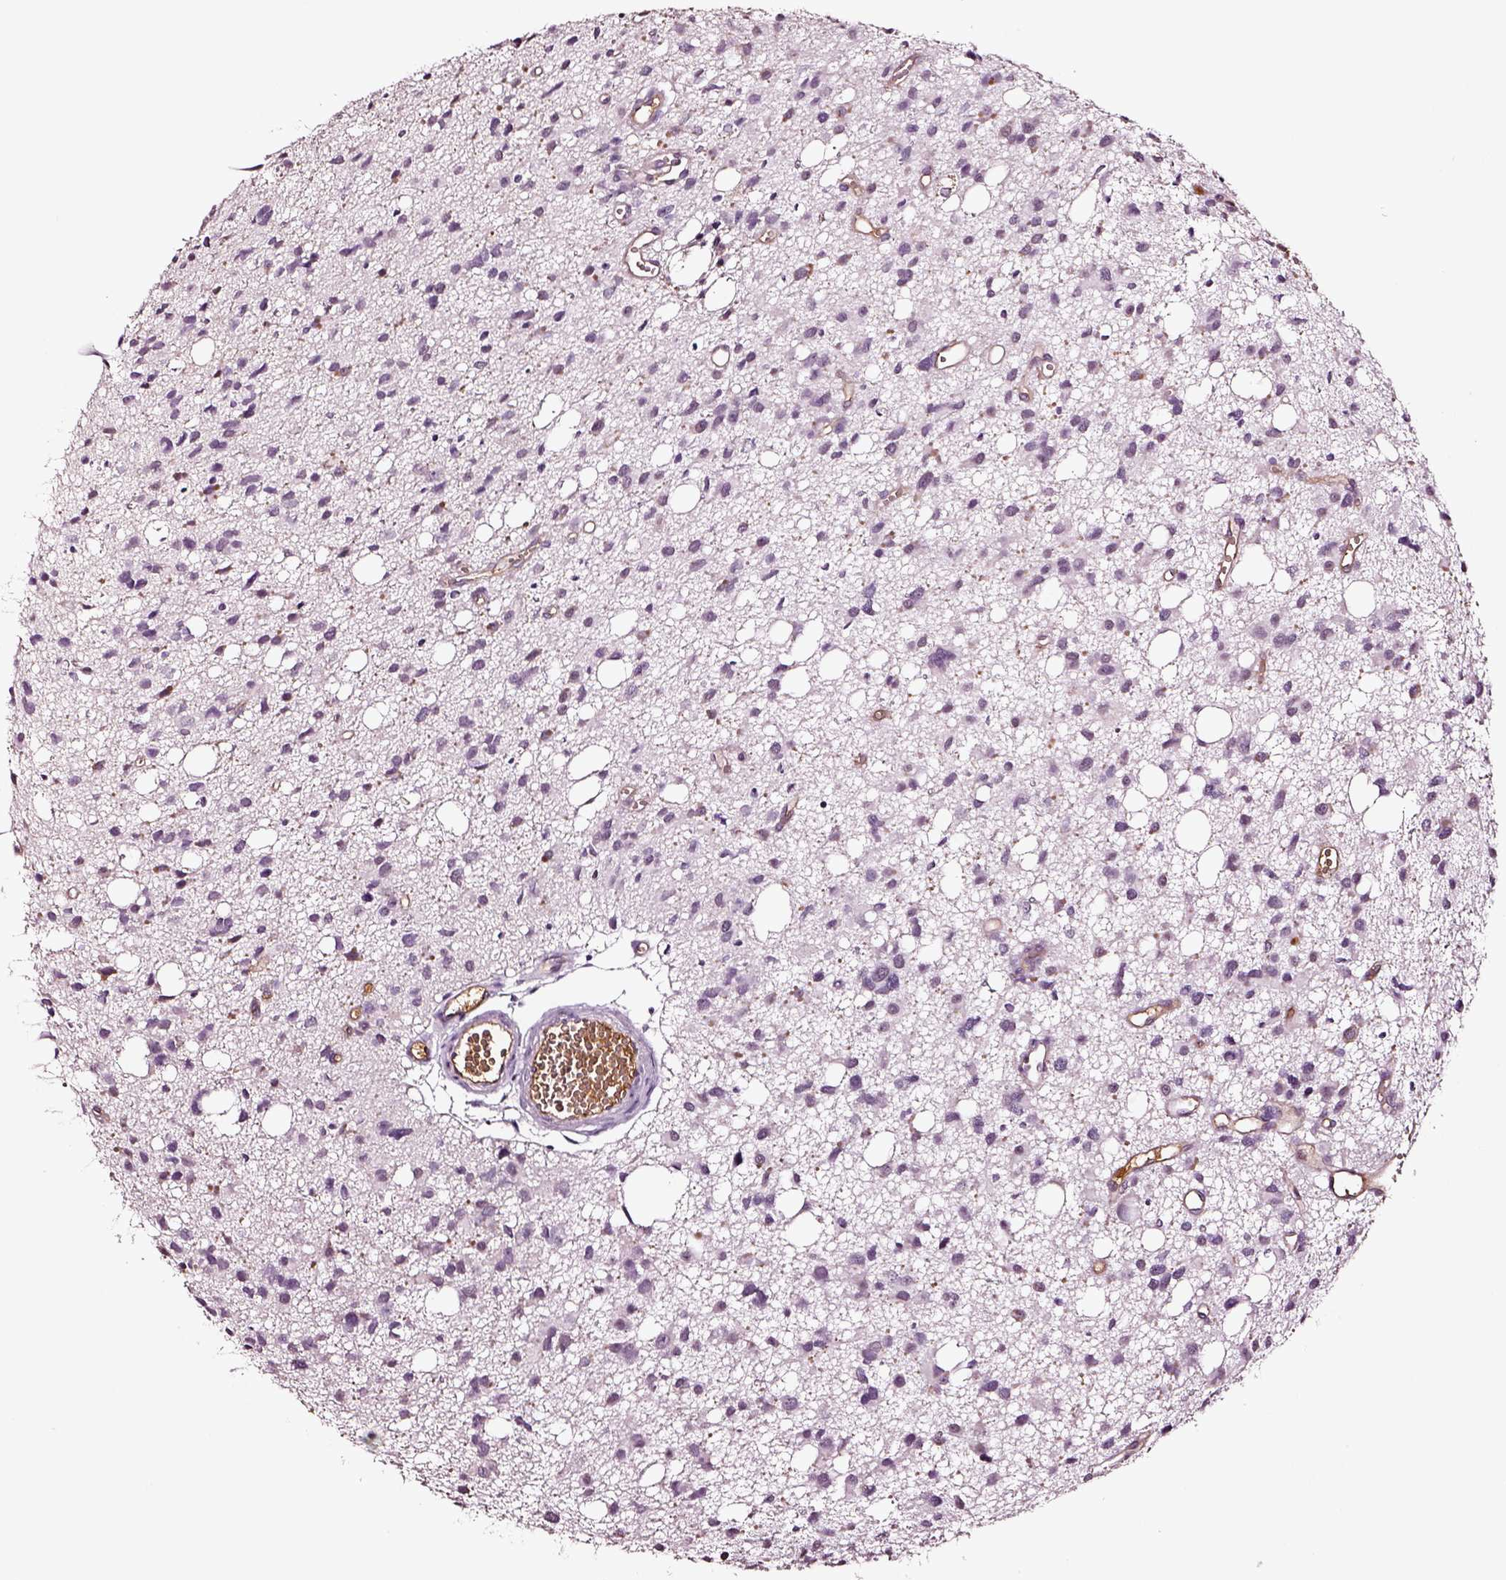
{"staining": {"intensity": "negative", "quantity": "none", "location": "none"}, "tissue": "glioma", "cell_type": "Tumor cells", "image_type": "cancer", "snomed": [{"axis": "morphology", "description": "Glioma, malignant, High grade"}, {"axis": "topography", "description": "Brain"}], "caption": "The image shows no significant expression in tumor cells of malignant glioma (high-grade).", "gene": "TF", "patient": {"sex": "male", "age": 23}}